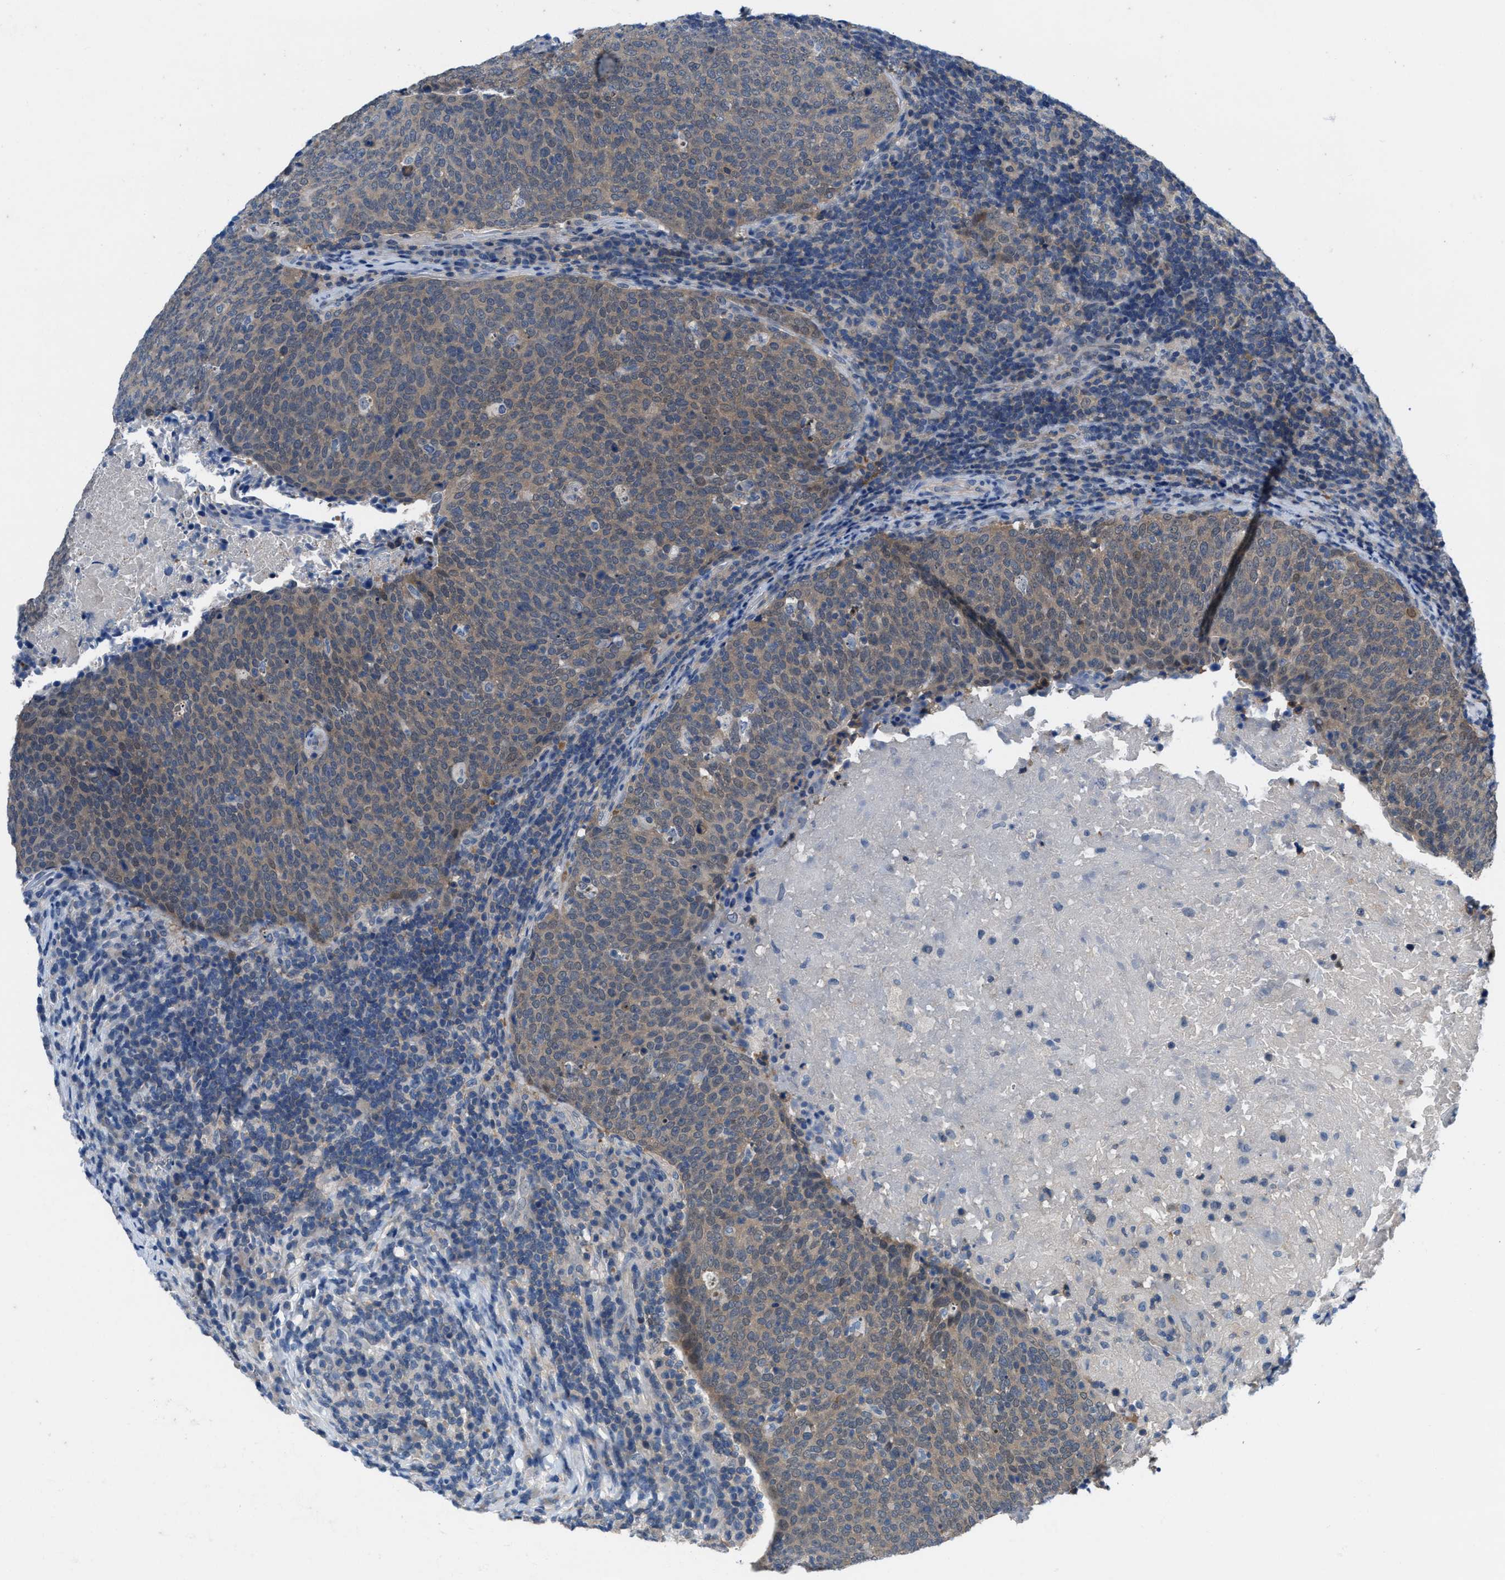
{"staining": {"intensity": "weak", "quantity": "25%-75%", "location": "cytoplasmic/membranous"}, "tissue": "head and neck cancer", "cell_type": "Tumor cells", "image_type": "cancer", "snomed": [{"axis": "morphology", "description": "Squamous cell carcinoma, NOS"}, {"axis": "morphology", "description": "Squamous cell carcinoma, metastatic, NOS"}, {"axis": "topography", "description": "Lymph node"}, {"axis": "topography", "description": "Head-Neck"}], "caption": "Tumor cells exhibit low levels of weak cytoplasmic/membranous staining in approximately 25%-75% of cells in human head and neck squamous cell carcinoma. Nuclei are stained in blue.", "gene": "NUDT5", "patient": {"sex": "male", "age": 62}}